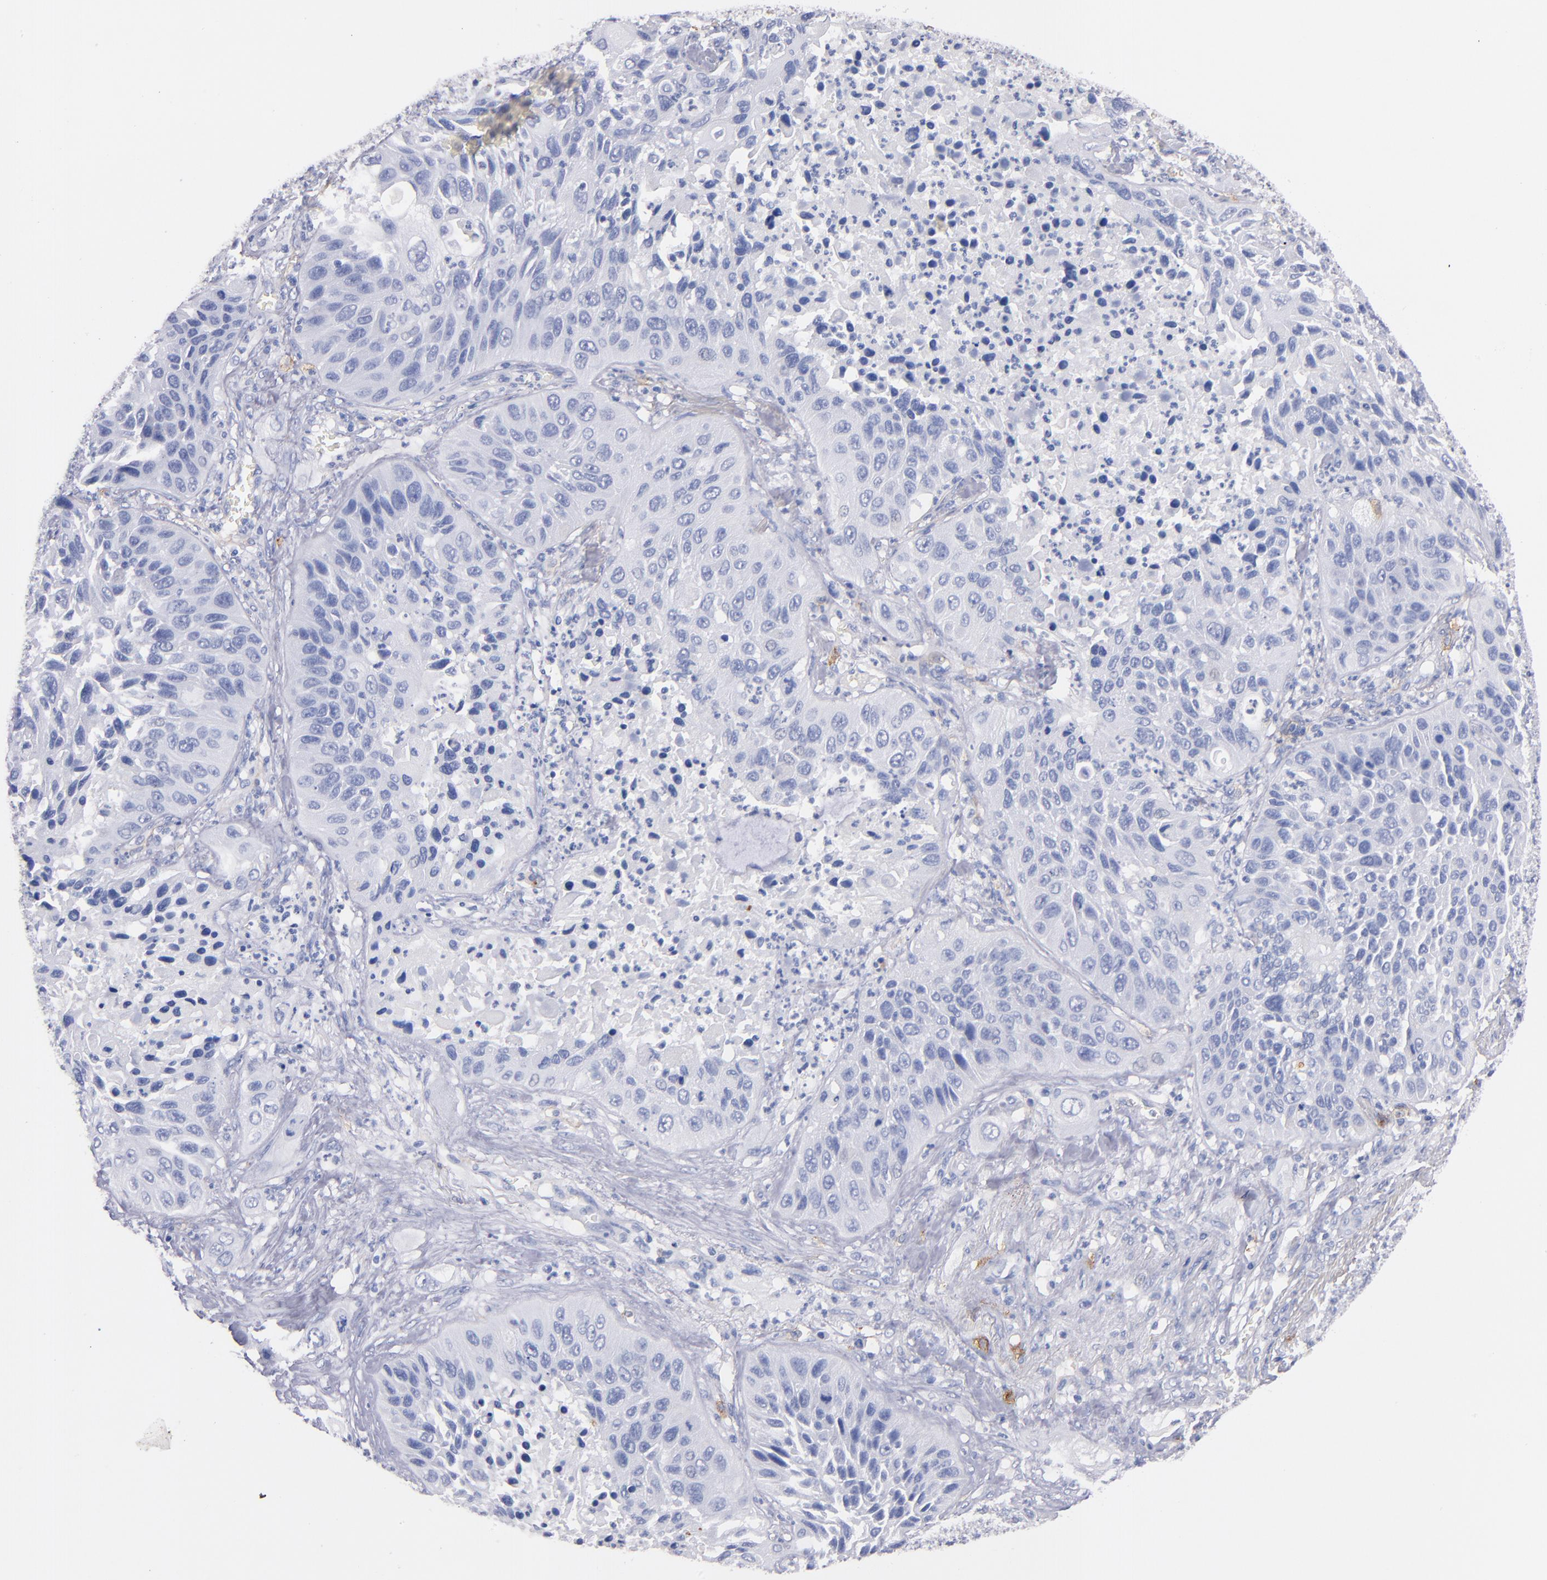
{"staining": {"intensity": "negative", "quantity": "none", "location": "none"}, "tissue": "lung cancer", "cell_type": "Tumor cells", "image_type": "cancer", "snomed": [{"axis": "morphology", "description": "Squamous cell carcinoma, NOS"}, {"axis": "topography", "description": "Lung"}], "caption": "Protein analysis of squamous cell carcinoma (lung) demonstrates no significant positivity in tumor cells.", "gene": "KIT", "patient": {"sex": "female", "age": 76}}